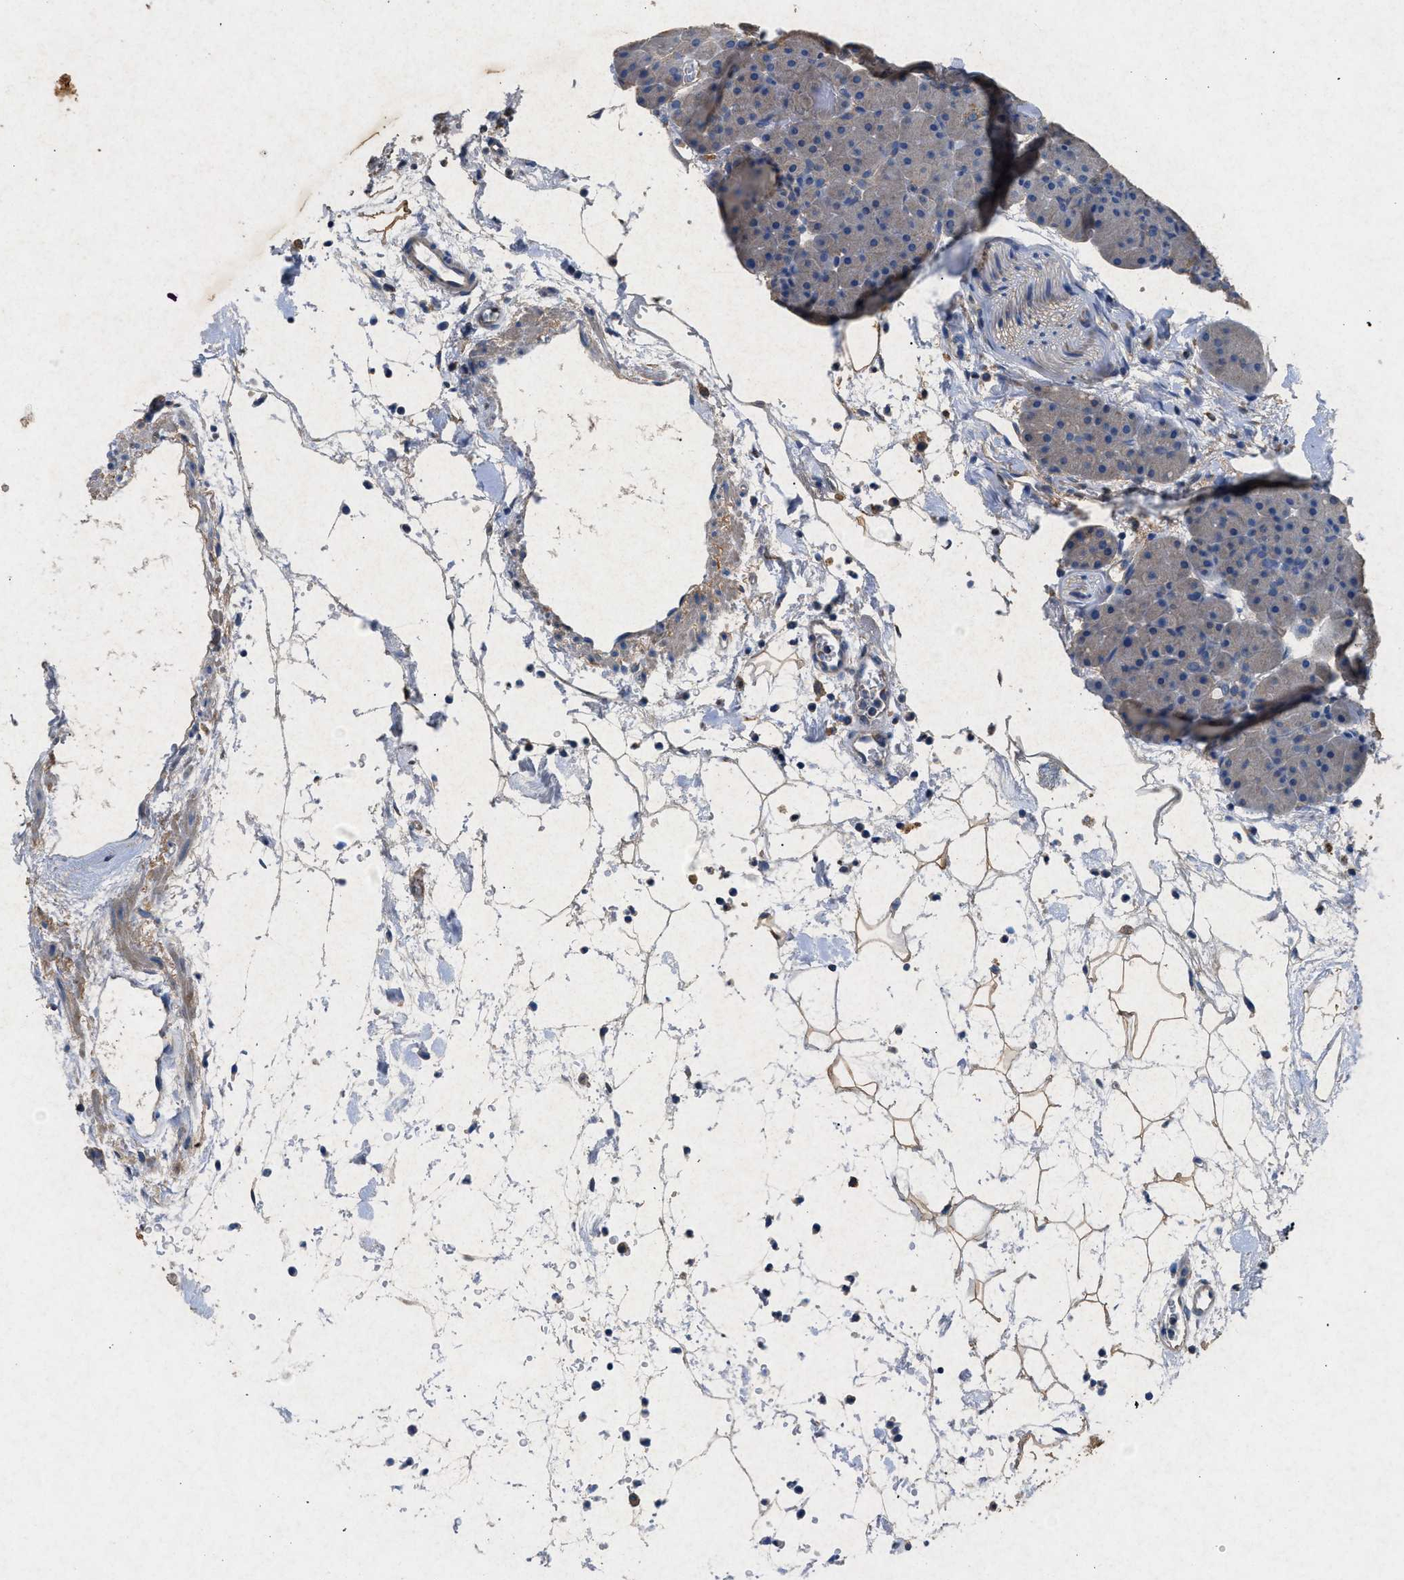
{"staining": {"intensity": "negative", "quantity": "none", "location": "none"}, "tissue": "pancreas", "cell_type": "Exocrine glandular cells", "image_type": "normal", "snomed": [{"axis": "morphology", "description": "Normal tissue, NOS"}, {"axis": "topography", "description": "Pancreas"}], "caption": "A histopathology image of human pancreas is negative for staining in exocrine glandular cells.", "gene": "CDK15", "patient": {"sex": "male", "age": 66}}